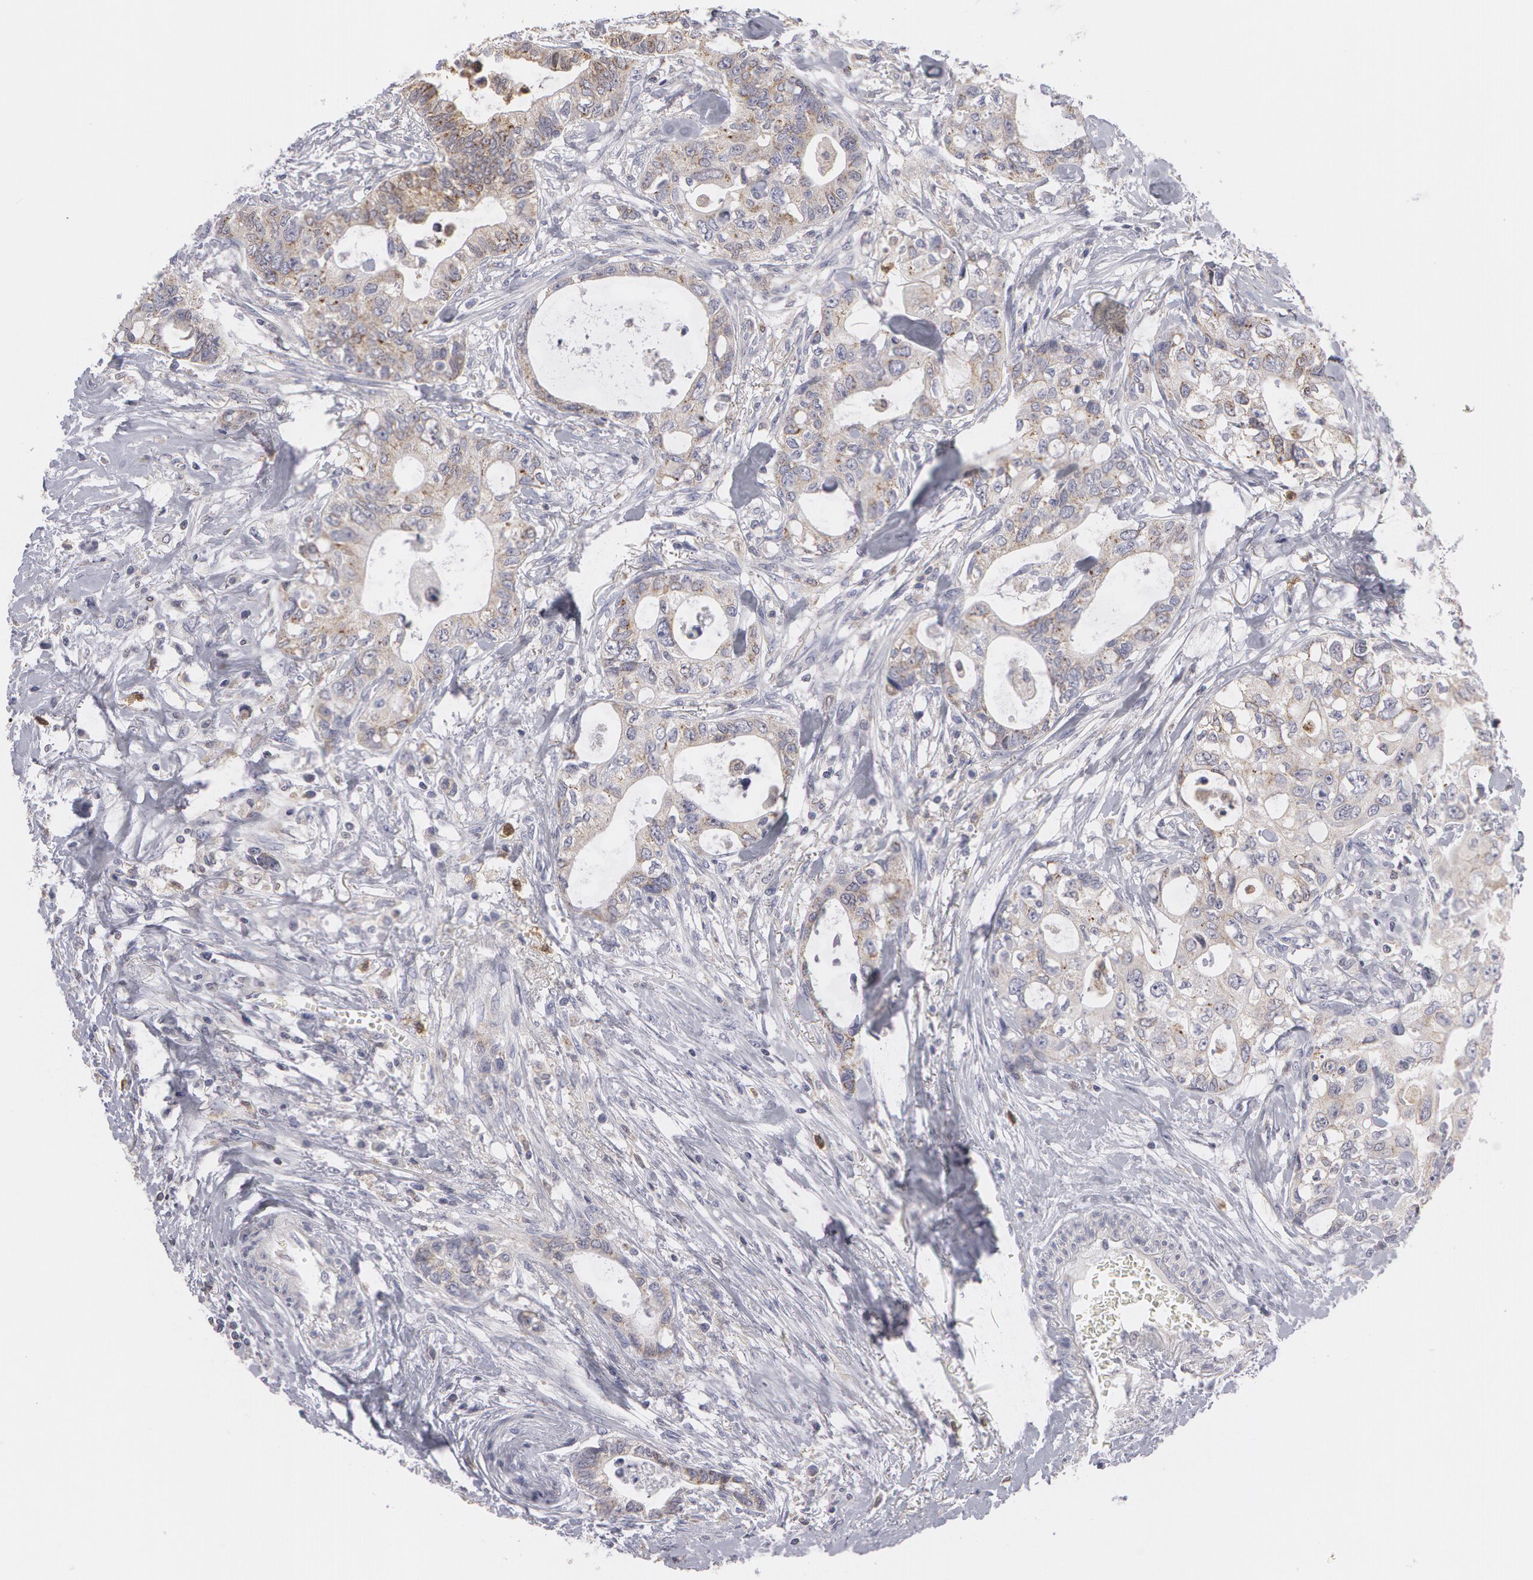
{"staining": {"intensity": "weak", "quantity": ">75%", "location": "cytoplasmic/membranous"}, "tissue": "colorectal cancer", "cell_type": "Tumor cells", "image_type": "cancer", "snomed": [{"axis": "morphology", "description": "Adenocarcinoma, NOS"}, {"axis": "topography", "description": "Rectum"}], "caption": "About >75% of tumor cells in human colorectal cancer (adenocarcinoma) show weak cytoplasmic/membranous protein staining as visualized by brown immunohistochemical staining.", "gene": "CAT", "patient": {"sex": "female", "age": 57}}